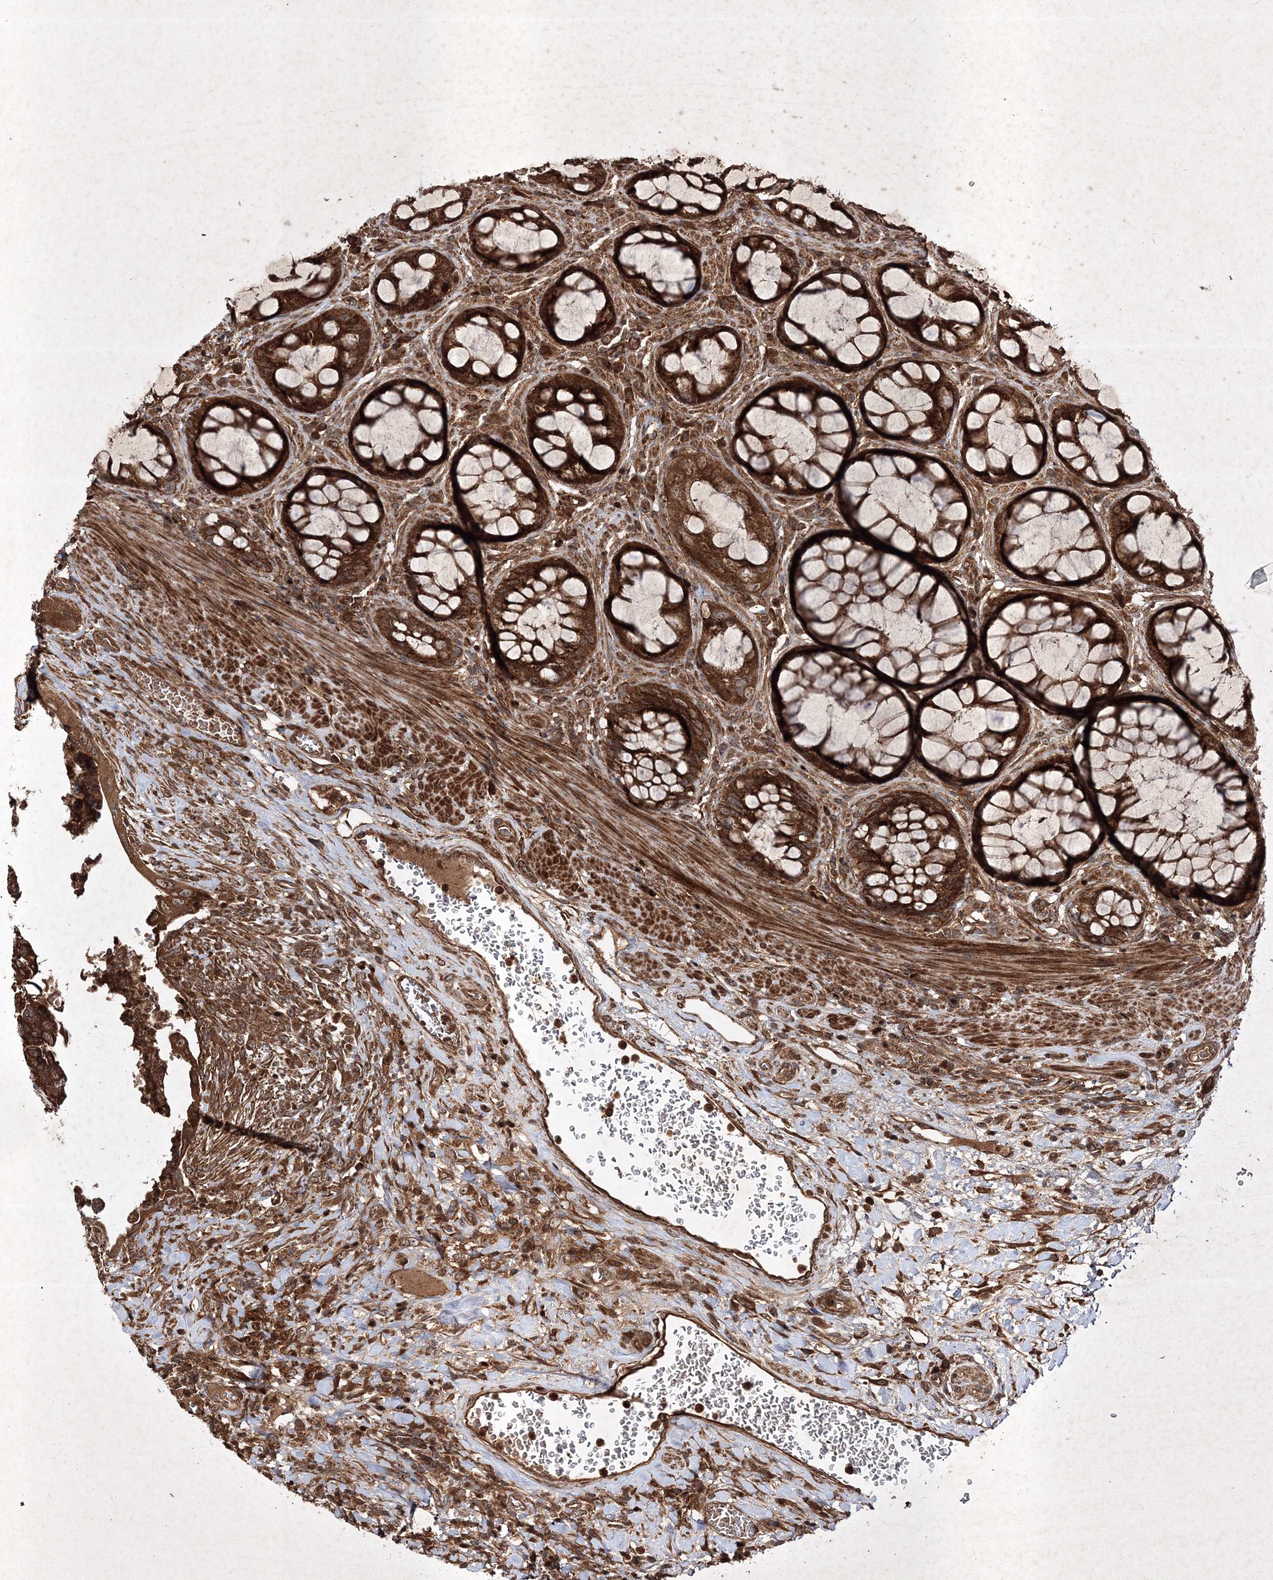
{"staining": {"intensity": "strong", "quantity": ">75%", "location": "cytoplasmic/membranous"}, "tissue": "colorectal cancer", "cell_type": "Tumor cells", "image_type": "cancer", "snomed": [{"axis": "morphology", "description": "Adenocarcinoma, NOS"}, {"axis": "topography", "description": "Rectum"}], "caption": "Brown immunohistochemical staining in human adenocarcinoma (colorectal) reveals strong cytoplasmic/membranous expression in approximately >75% of tumor cells.", "gene": "DNAJC13", "patient": {"sex": "male", "age": 63}}